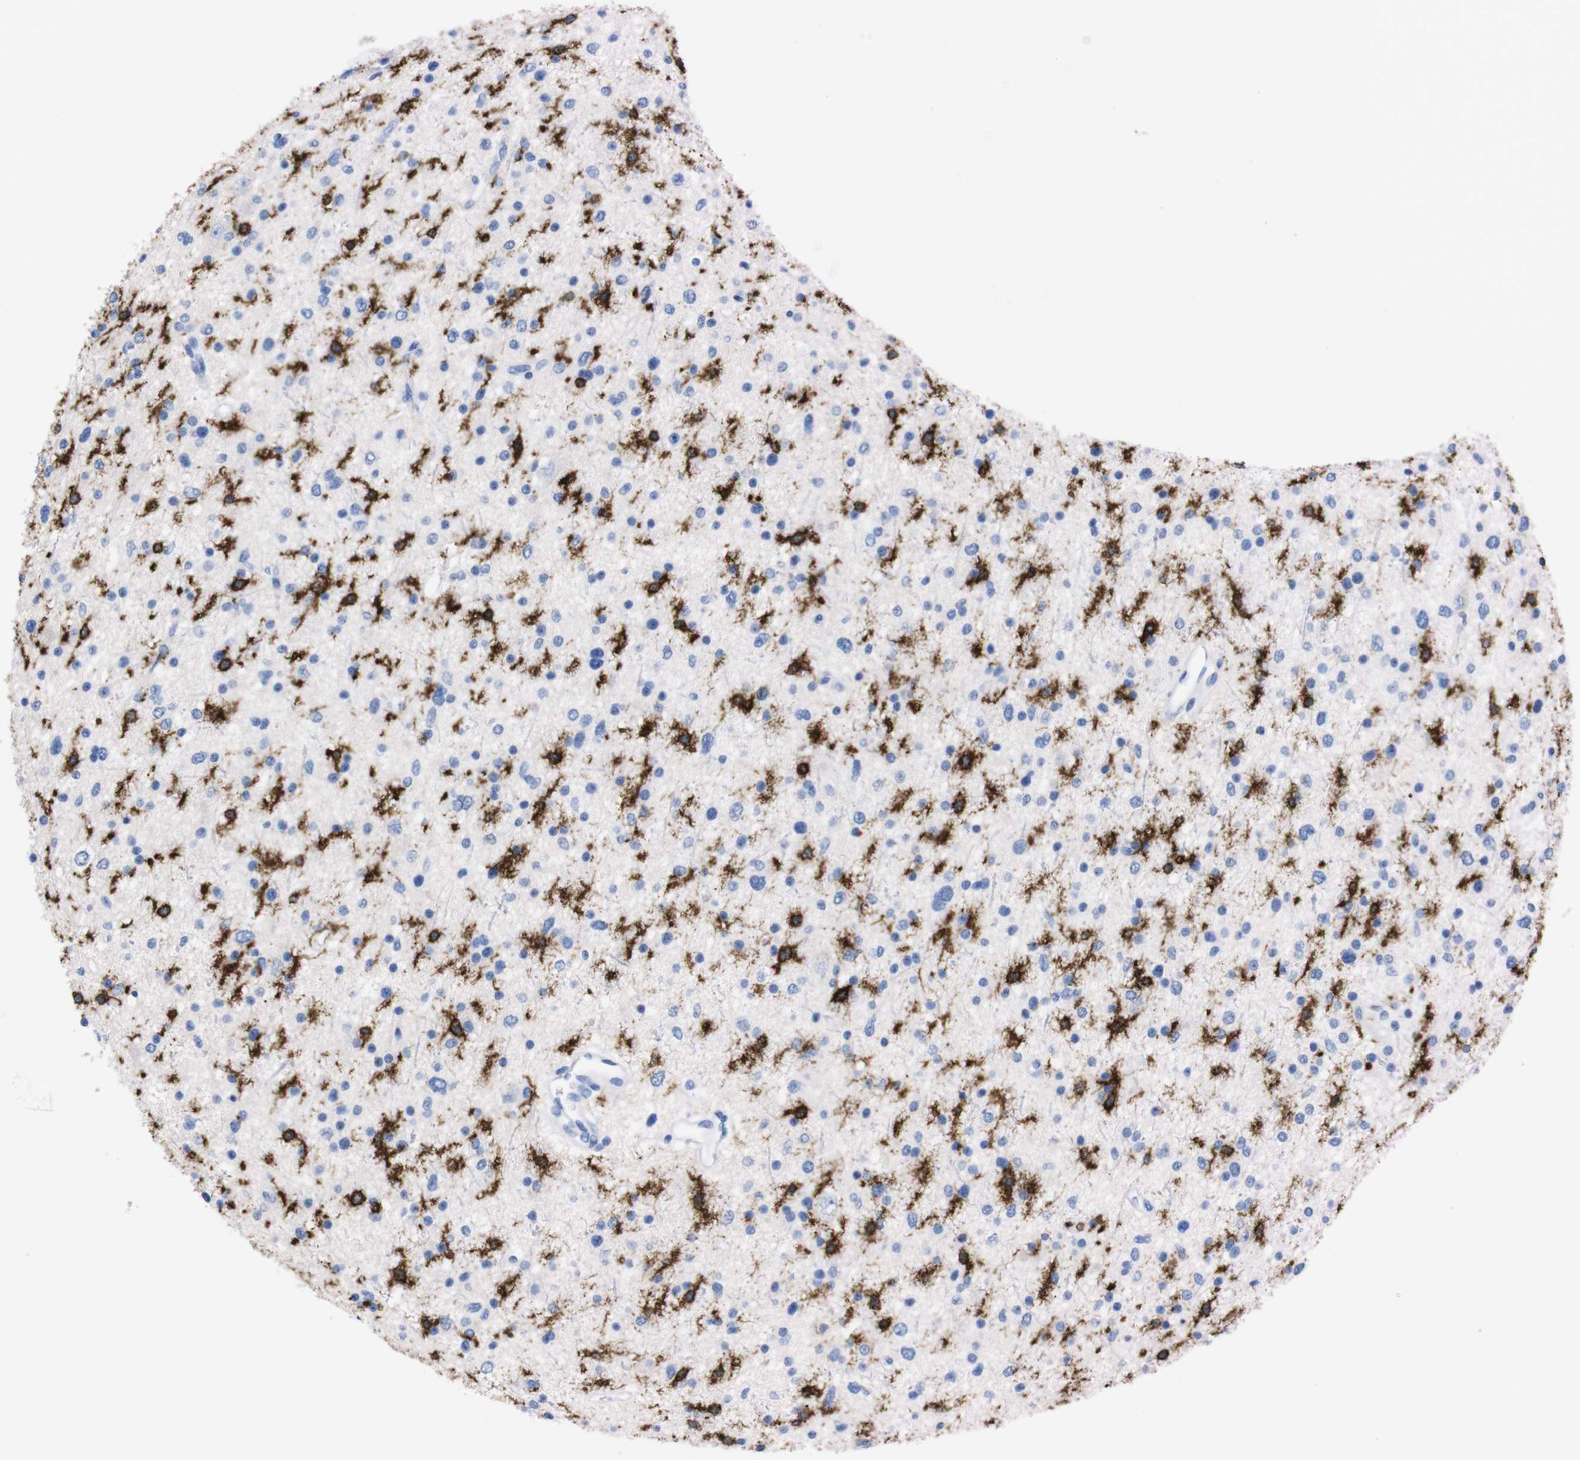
{"staining": {"intensity": "negative", "quantity": "none", "location": "none"}, "tissue": "glioma", "cell_type": "Tumor cells", "image_type": "cancer", "snomed": [{"axis": "morphology", "description": "Glioma, malignant, Low grade"}, {"axis": "topography", "description": "Brain"}], "caption": "Photomicrograph shows no significant protein positivity in tumor cells of malignant glioma (low-grade). (Stains: DAB IHC with hematoxylin counter stain, Microscopy: brightfield microscopy at high magnification).", "gene": "P2RY12", "patient": {"sex": "female", "age": 37}}